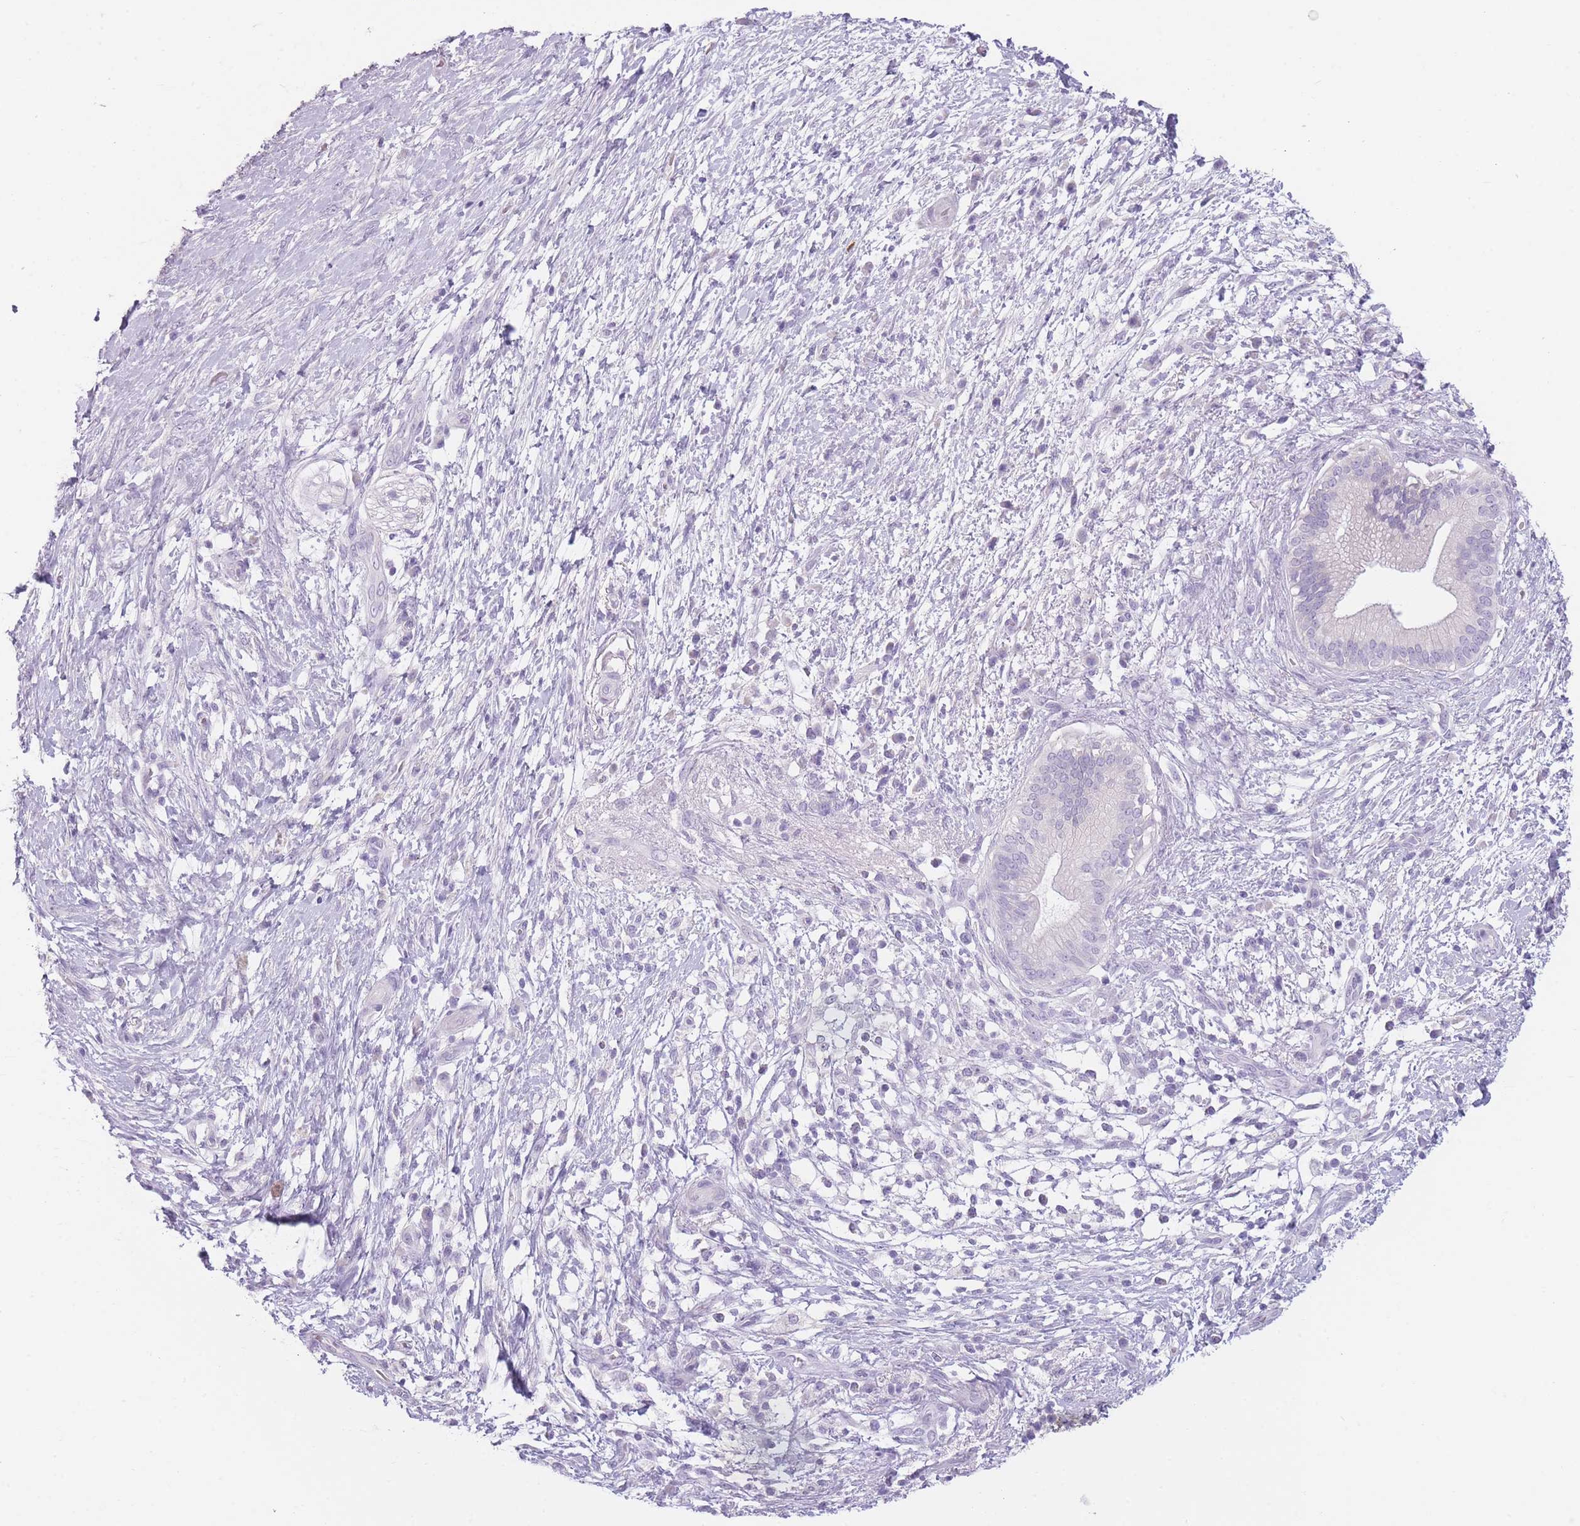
{"staining": {"intensity": "negative", "quantity": "none", "location": "none"}, "tissue": "pancreatic cancer", "cell_type": "Tumor cells", "image_type": "cancer", "snomed": [{"axis": "morphology", "description": "Adenocarcinoma, NOS"}, {"axis": "topography", "description": "Pancreas"}], "caption": "Tumor cells show no significant staining in adenocarcinoma (pancreatic).", "gene": "TMEM236", "patient": {"sex": "female", "age": 72}}